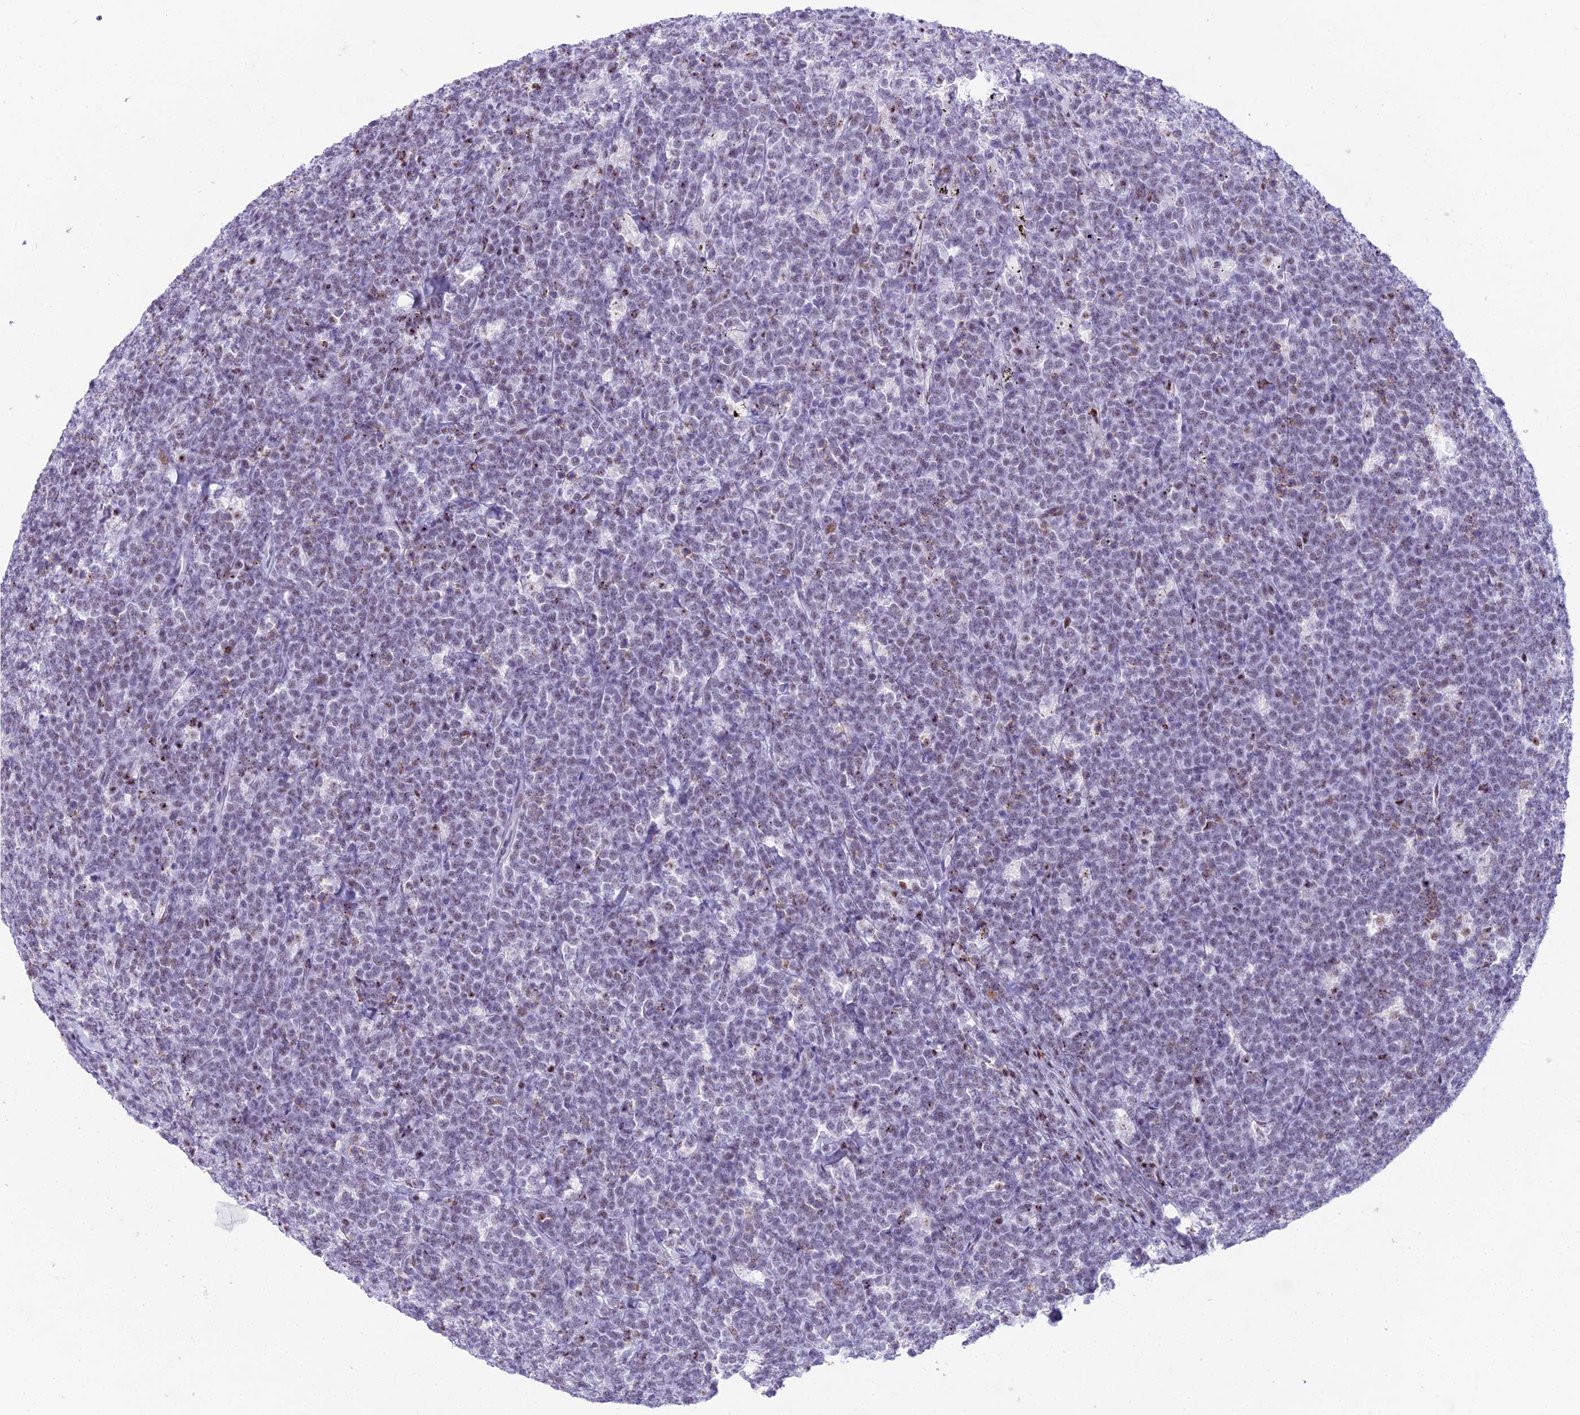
{"staining": {"intensity": "weak", "quantity": "<25%", "location": "nuclear"}, "tissue": "lymphoma", "cell_type": "Tumor cells", "image_type": "cancer", "snomed": [{"axis": "morphology", "description": "Malignant lymphoma, non-Hodgkin's type, High grade"}, {"axis": "topography", "description": "Small intestine"}], "caption": "High power microscopy photomicrograph of an immunohistochemistry histopathology image of lymphoma, revealing no significant positivity in tumor cells. (DAB immunohistochemistry (IHC), high magnification).", "gene": "RNPS1", "patient": {"sex": "male", "age": 8}}